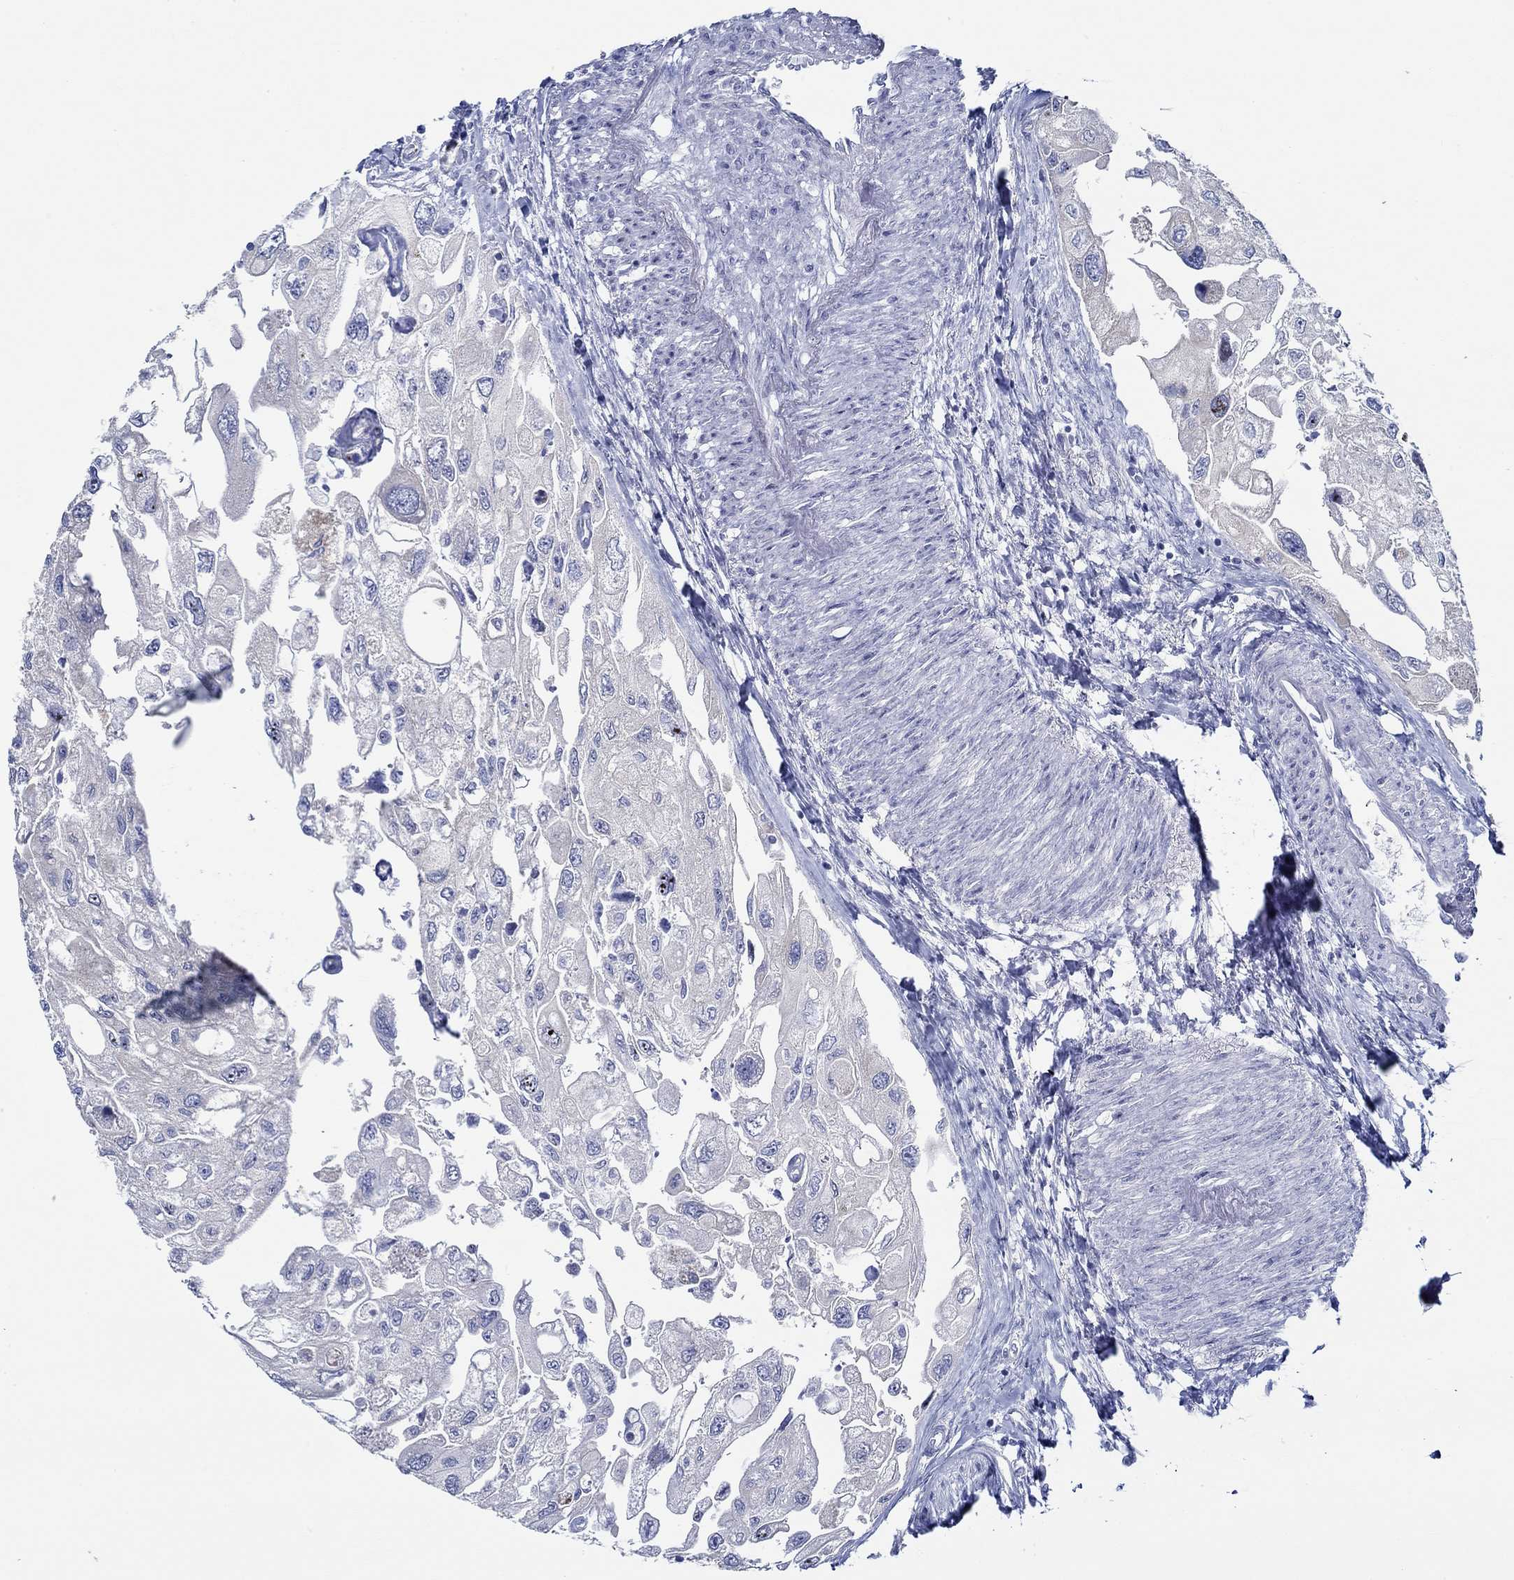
{"staining": {"intensity": "negative", "quantity": "none", "location": "none"}, "tissue": "urothelial cancer", "cell_type": "Tumor cells", "image_type": "cancer", "snomed": [{"axis": "morphology", "description": "Urothelial carcinoma, High grade"}, {"axis": "topography", "description": "Urinary bladder"}], "caption": "IHC of urothelial carcinoma (high-grade) exhibits no positivity in tumor cells.", "gene": "SLC27A3", "patient": {"sex": "male", "age": 59}}